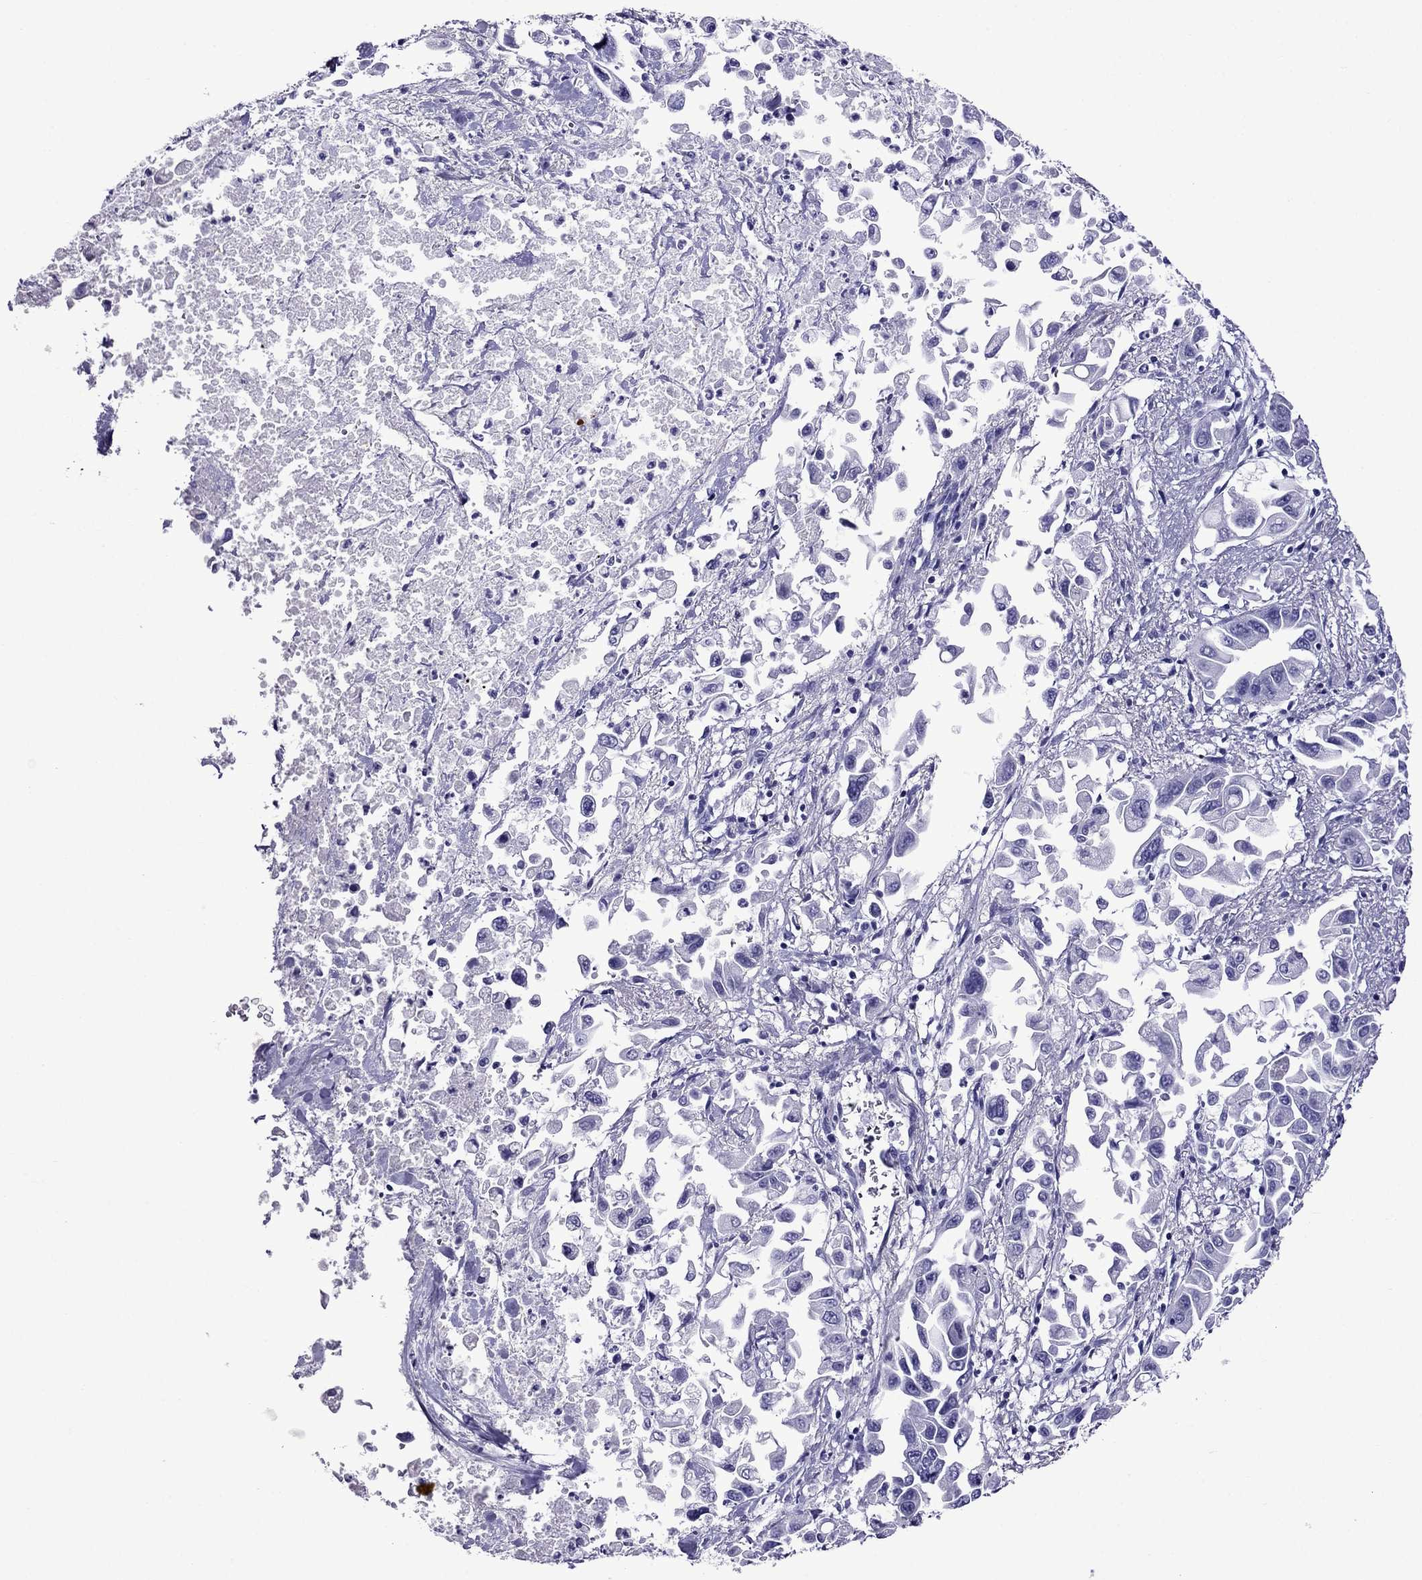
{"staining": {"intensity": "negative", "quantity": "none", "location": "none"}, "tissue": "pancreatic cancer", "cell_type": "Tumor cells", "image_type": "cancer", "snomed": [{"axis": "morphology", "description": "Adenocarcinoma, NOS"}, {"axis": "topography", "description": "Pancreas"}], "caption": "An image of human pancreatic cancer (adenocarcinoma) is negative for staining in tumor cells. (DAB immunohistochemistry (IHC), high magnification).", "gene": "CRYBA1", "patient": {"sex": "female", "age": 83}}